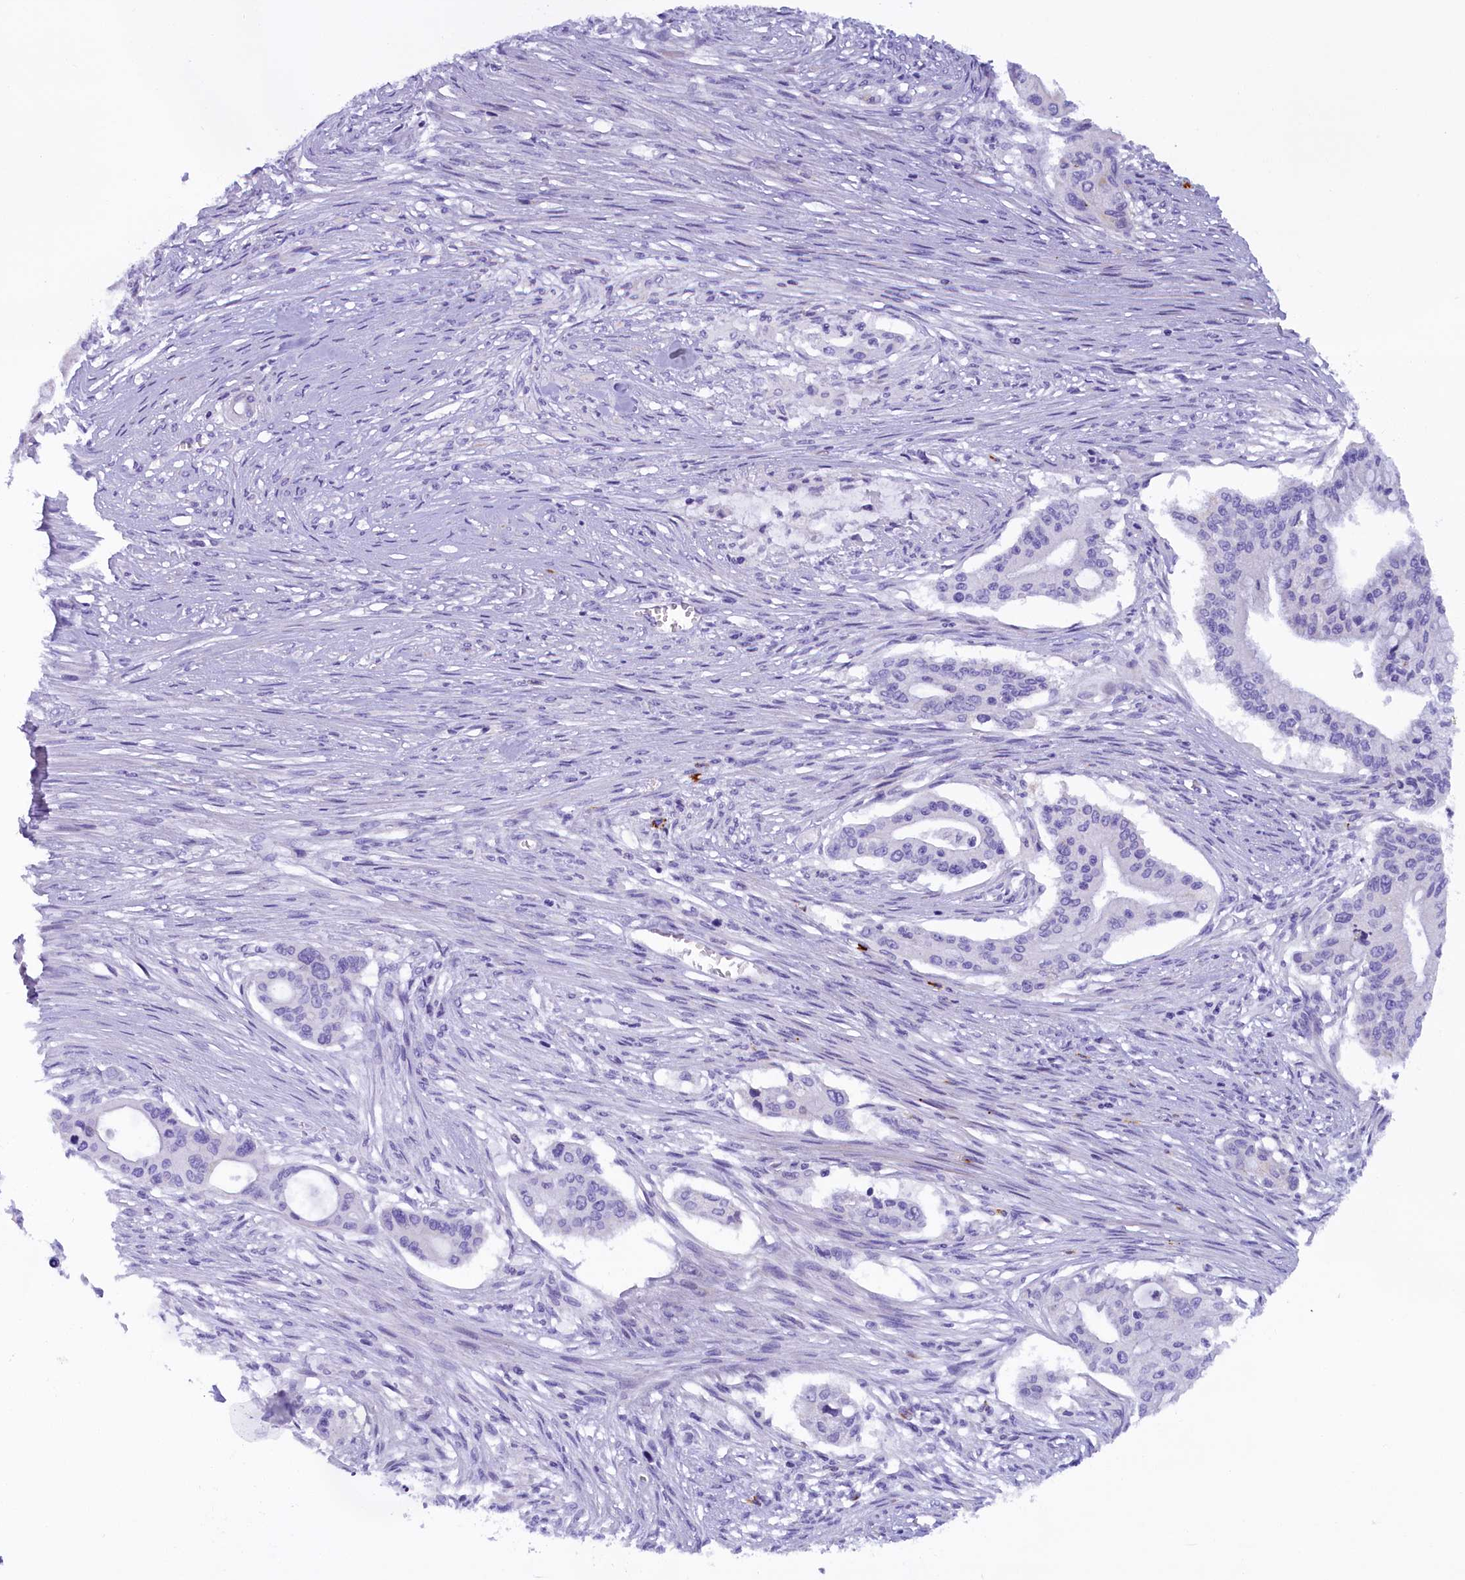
{"staining": {"intensity": "negative", "quantity": "none", "location": "none"}, "tissue": "pancreatic cancer", "cell_type": "Tumor cells", "image_type": "cancer", "snomed": [{"axis": "morphology", "description": "Adenocarcinoma, NOS"}, {"axis": "topography", "description": "Pancreas"}], "caption": "High power microscopy histopathology image of an immunohistochemistry (IHC) histopathology image of adenocarcinoma (pancreatic), revealing no significant positivity in tumor cells.", "gene": "RTTN", "patient": {"sex": "male", "age": 46}}